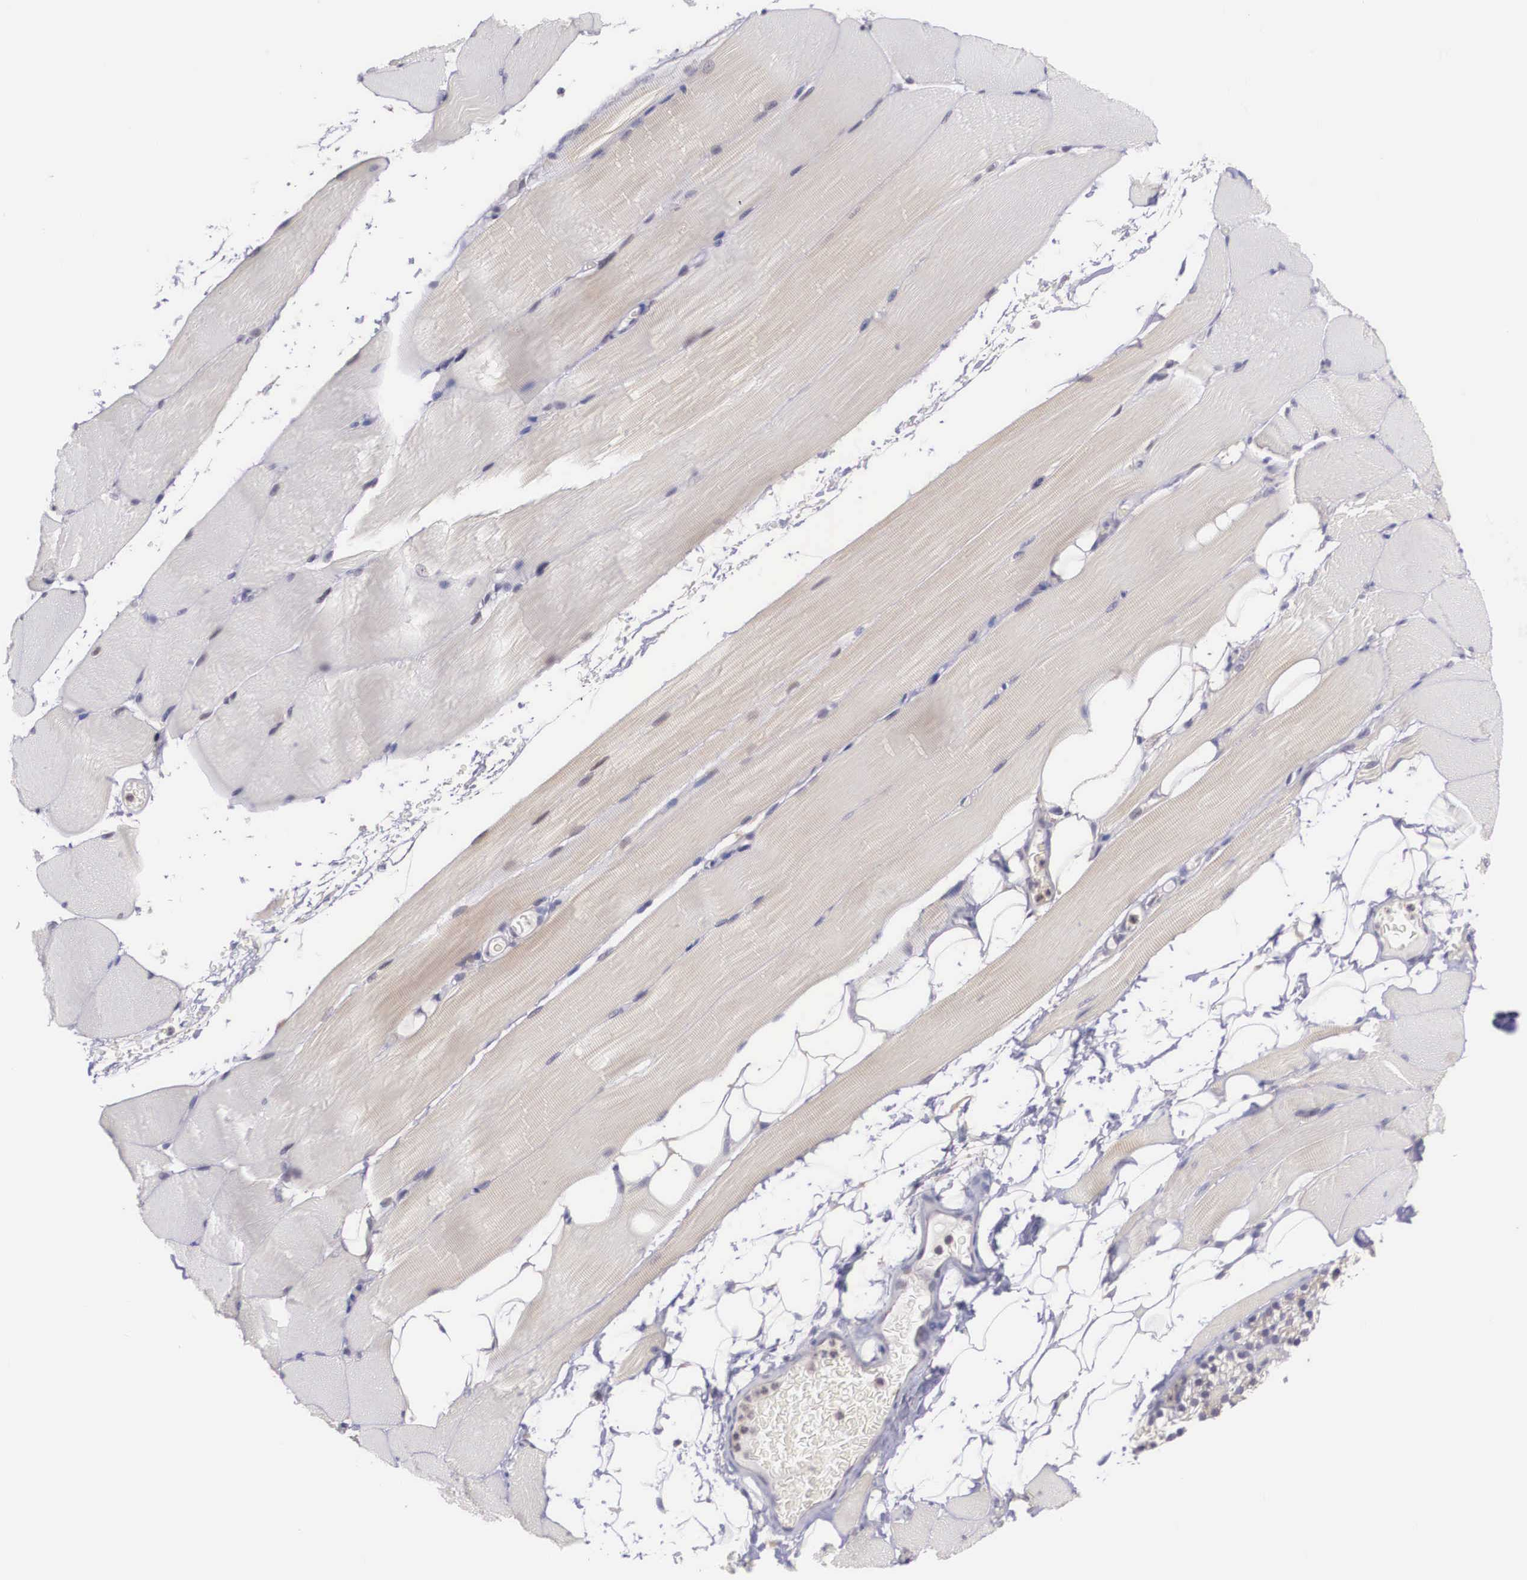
{"staining": {"intensity": "weak", "quantity": ">75%", "location": "cytoplasmic/membranous"}, "tissue": "skeletal muscle", "cell_type": "Myocytes", "image_type": "normal", "snomed": [{"axis": "morphology", "description": "Normal tissue, NOS"}, {"axis": "topography", "description": "Skeletal muscle"}, {"axis": "topography", "description": "Parathyroid gland"}], "caption": "A micrograph of skeletal muscle stained for a protein demonstrates weak cytoplasmic/membranous brown staining in myocytes. Using DAB (brown) and hematoxylin (blue) stains, captured at high magnification using brightfield microscopy.", "gene": "NINL", "patient": {"sex": "female", "age": 37}}